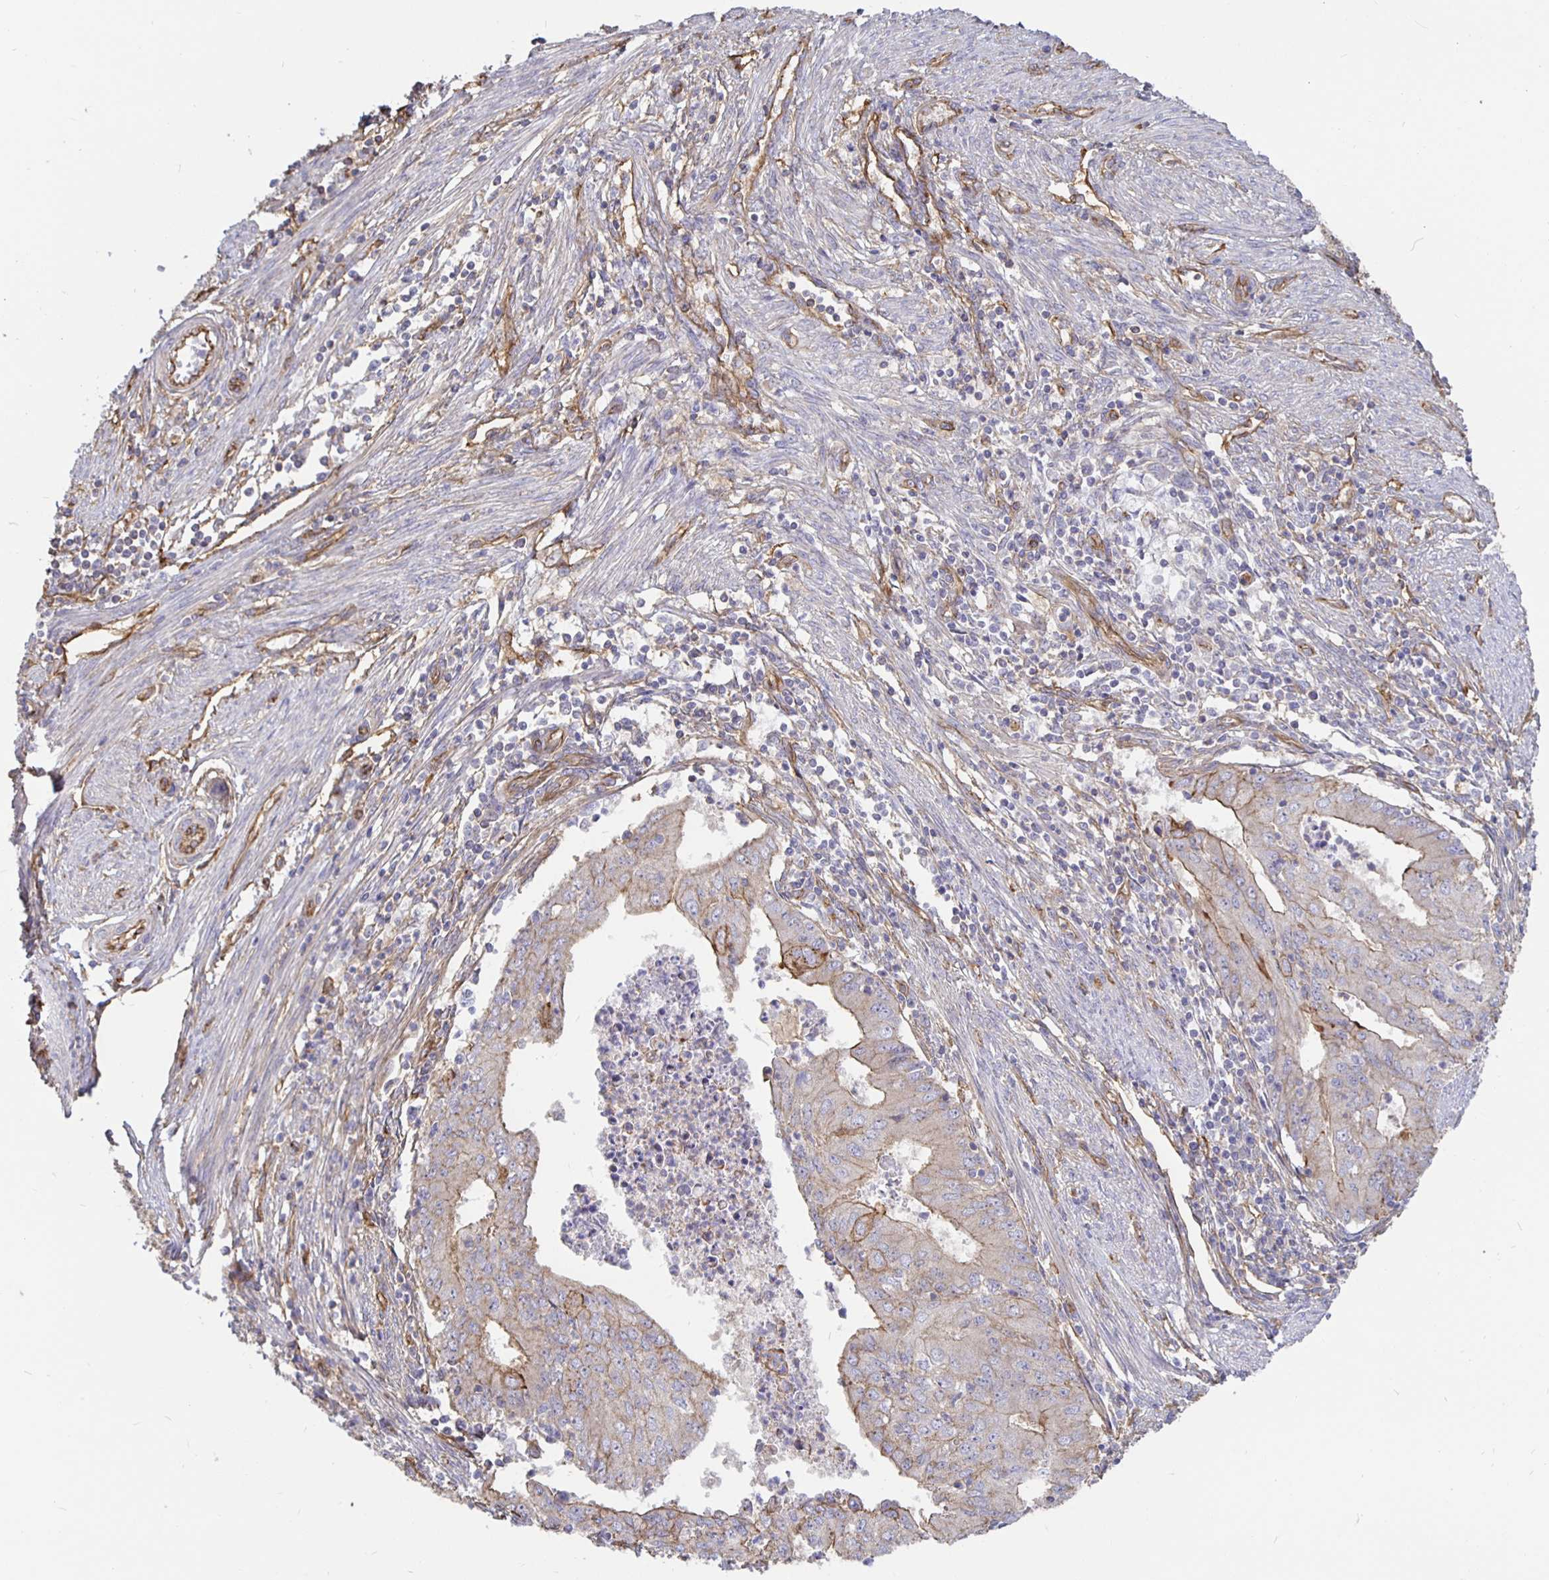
{"staining": {"intensity": "moderate", "quantity": "<25%", "location": "cytoplasmic/membranous"}, "tissue": "endometrial cancer", "cell_type": "Tumor cells", "image_type": "cancer", "snomed": [{"axis": "morphology", "description": "Adenocarcinoma, NOS"}, {"axis": "topography", "description": "Endometrium"}], "caption": "This is a photomicrograph of immunohistochemistry staining of adenocarcinoma (endometrial), which shows moderate positivity in the cytoplasmic/membranous of tumor cells.", "gene": "ARHGEF39", "patient": {"sex": "female", "age": 50}}